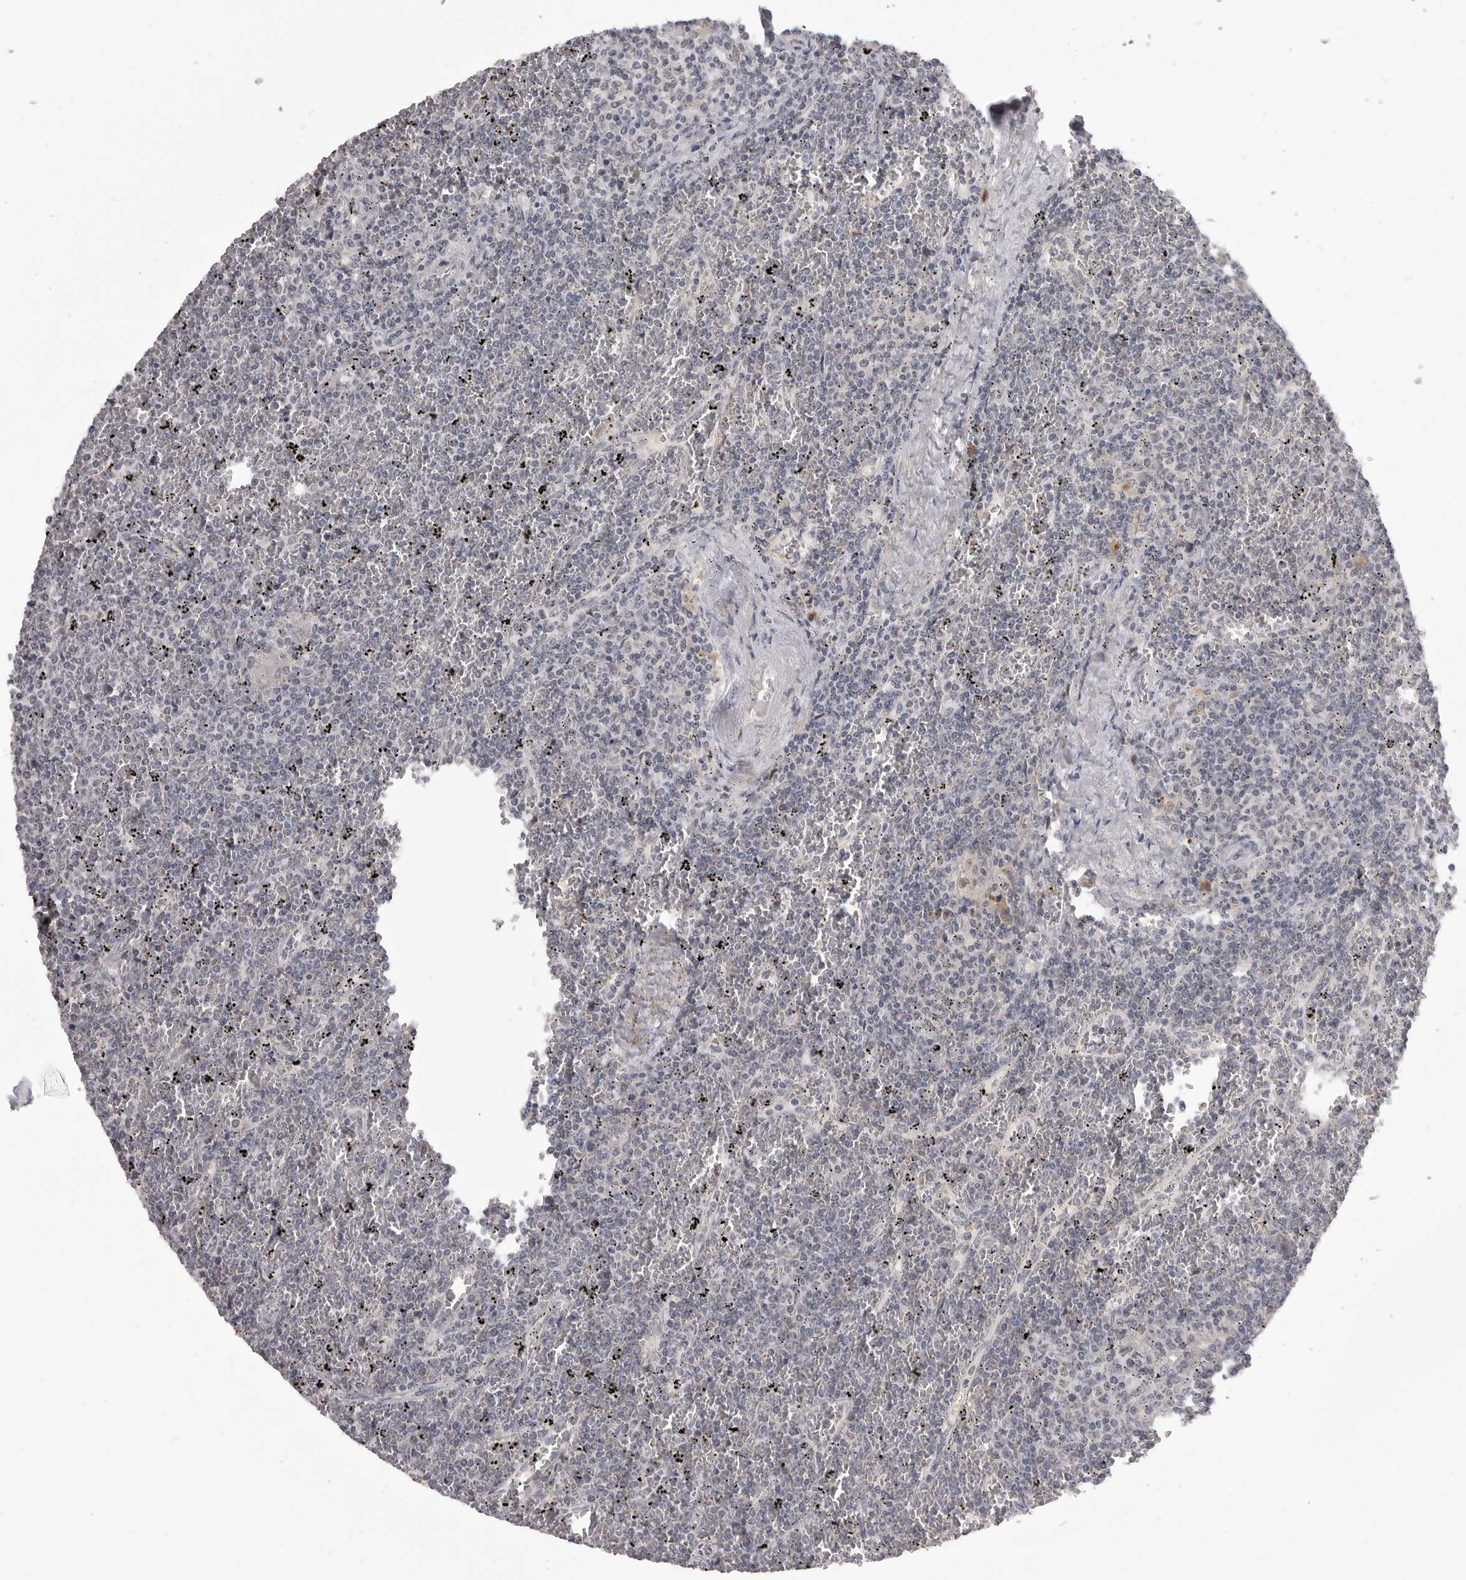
{"staining": {"intensity": "negative", "quantity": "none", "location": "none"}, "tissue": "lymphoma", "cell_type": "Tumor cells", "image_type": "cancer", "snomed": [{"axis": "morphology", "description": "Malignant lymphoma, non-Hodgkin's type, Low grade"}, {"axis": "topography", "description": "Spleen"}], "caption": "This is an immunohistochemistry (IHC) image of human lymphoma. There is no staining in tumor cells.", "gene": "PLEKHF1", "patient": {"sex": "female", "age": 19}}